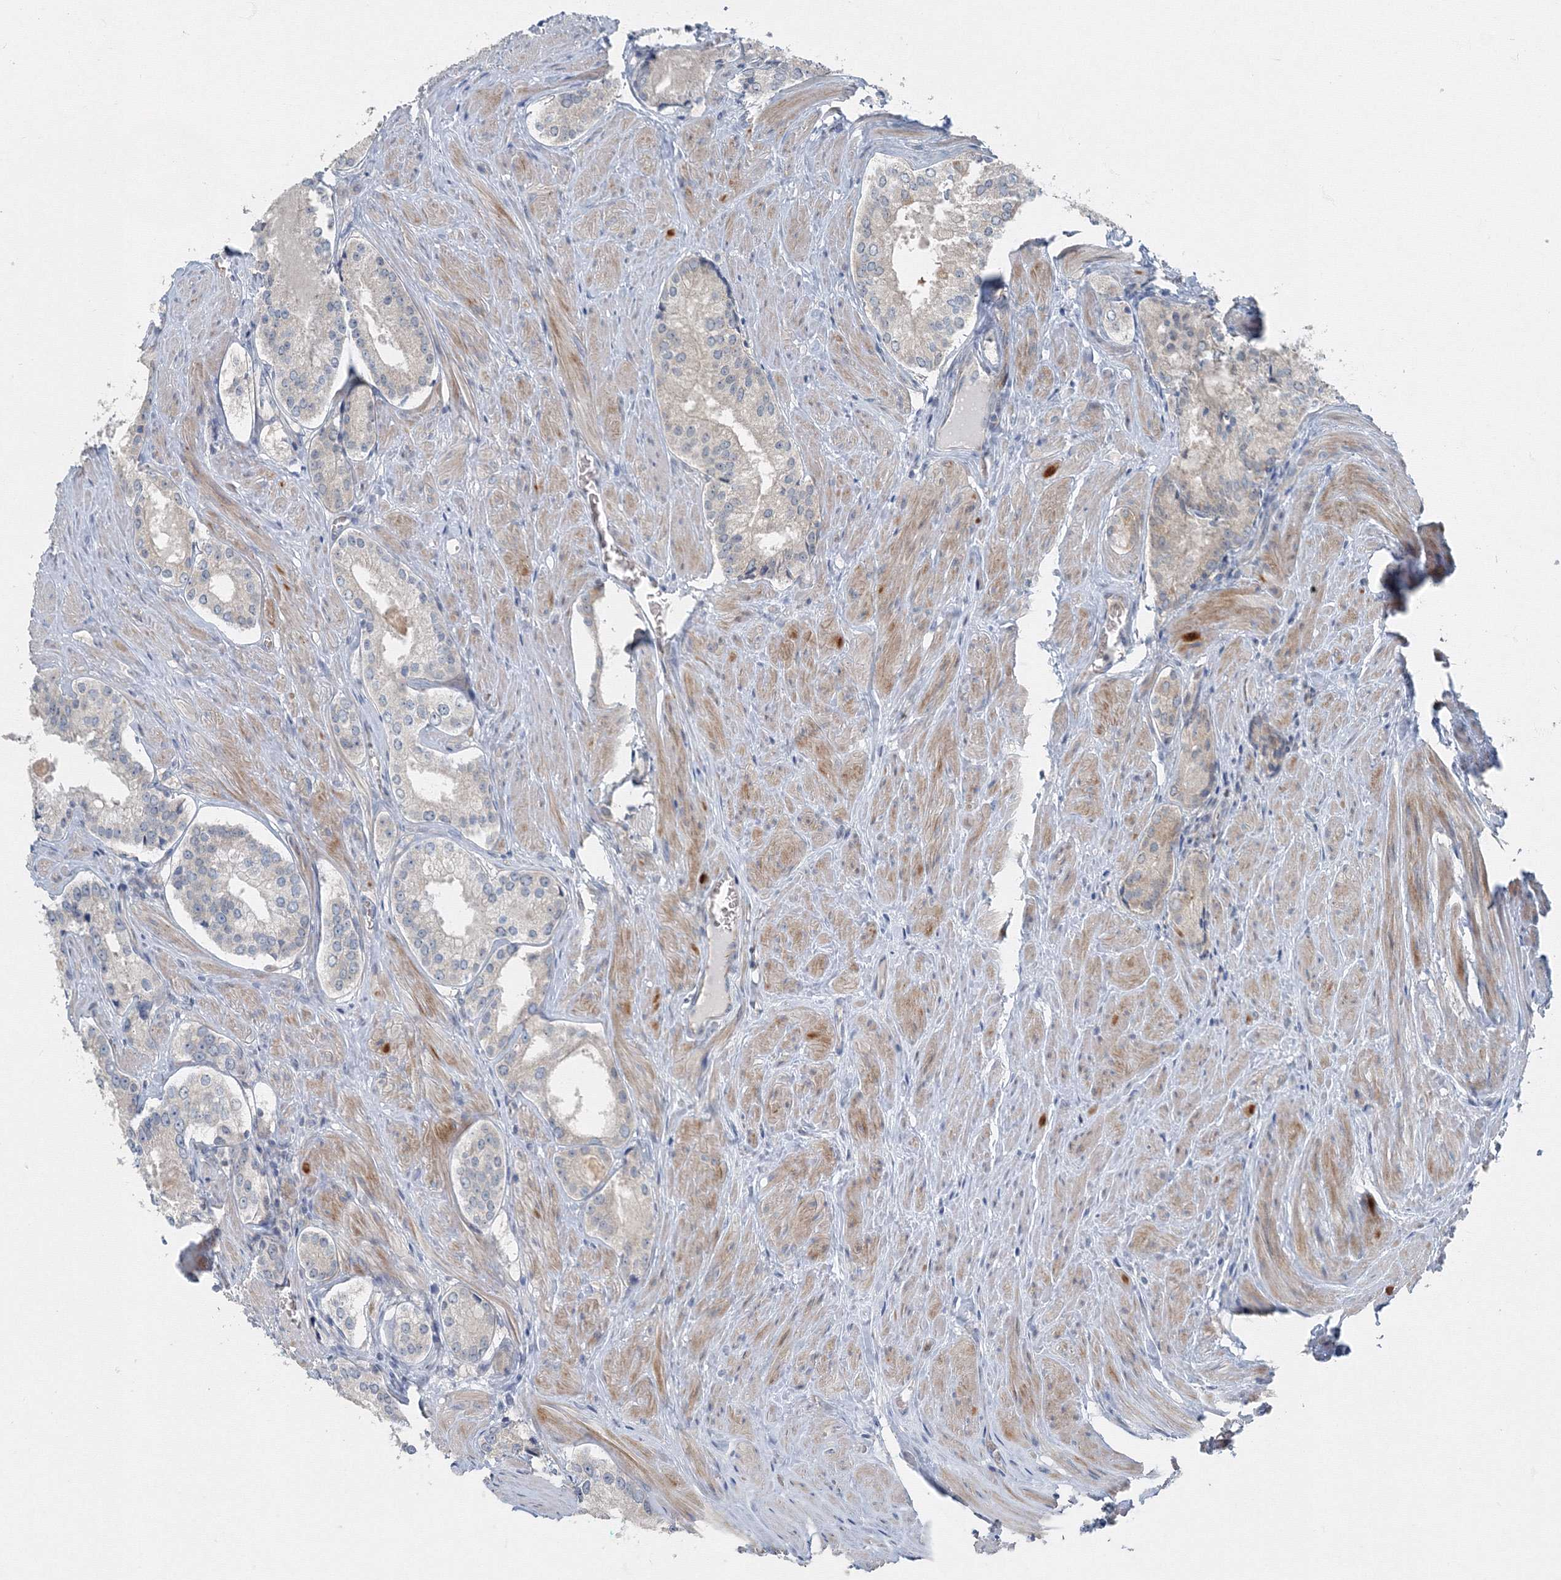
{"staining": {"intensity": "negative", "quantity": "none", "location": "none"}, "tissue": "prostate cancer", "cell_type": "Tumor cells", "image_type": "cancer", "snomed": [{"axis": "morphology", "description": "Adenocarcinoma, Low grade"}, {"axis": "topography", "description": "Prostate"}], "caption": "Immunohistochemical staining of human prostate cancer displays no significant positivity in tumor cells. (DAB (3,3'-diaminobenzidine) immunohistochemistry visualized using brightfield microscopy, high magnification).", "gene": "AASDH", "patient": {"sex": "male", "age": 54}}